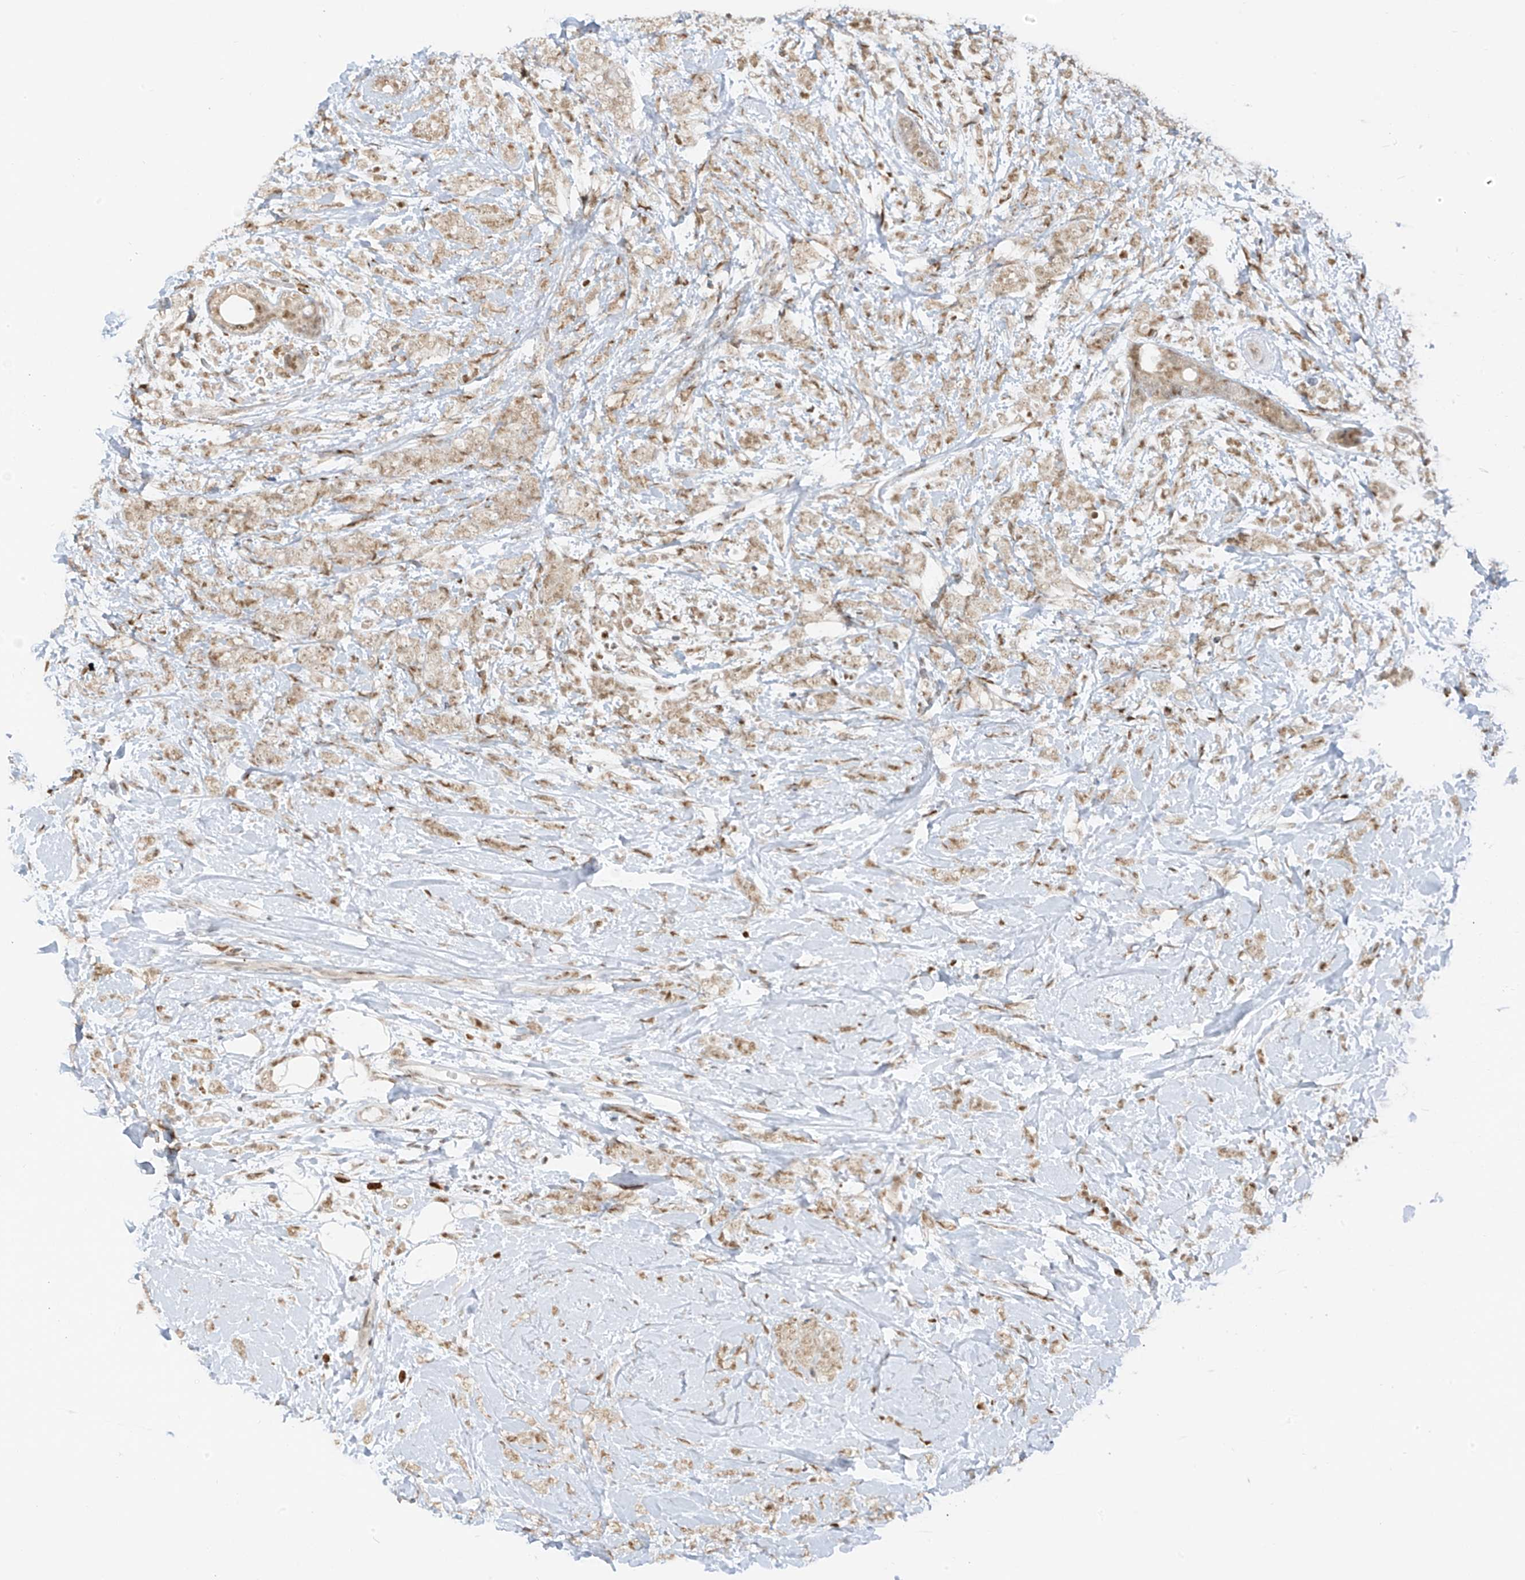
{"staining": {"intensity": "weak", "quantity": ">75%", "location": "nuclear"}, "tissue": "breast cancer", "cell_type": "Tumor cells", "image_type": "cancer", "snomed": [{"axis": "morphology", "description": "Lobular carcinoma"}, {"axis": "topography", "description": "Breast"}], "caption": "Breast cancer (lobular carcinoma) stained with IHC demonstrates weak nuclear positivity in about >75% of tumor cells.", "gene": "ZMYM2", "patient": {"sex": "female", "age": 58}}